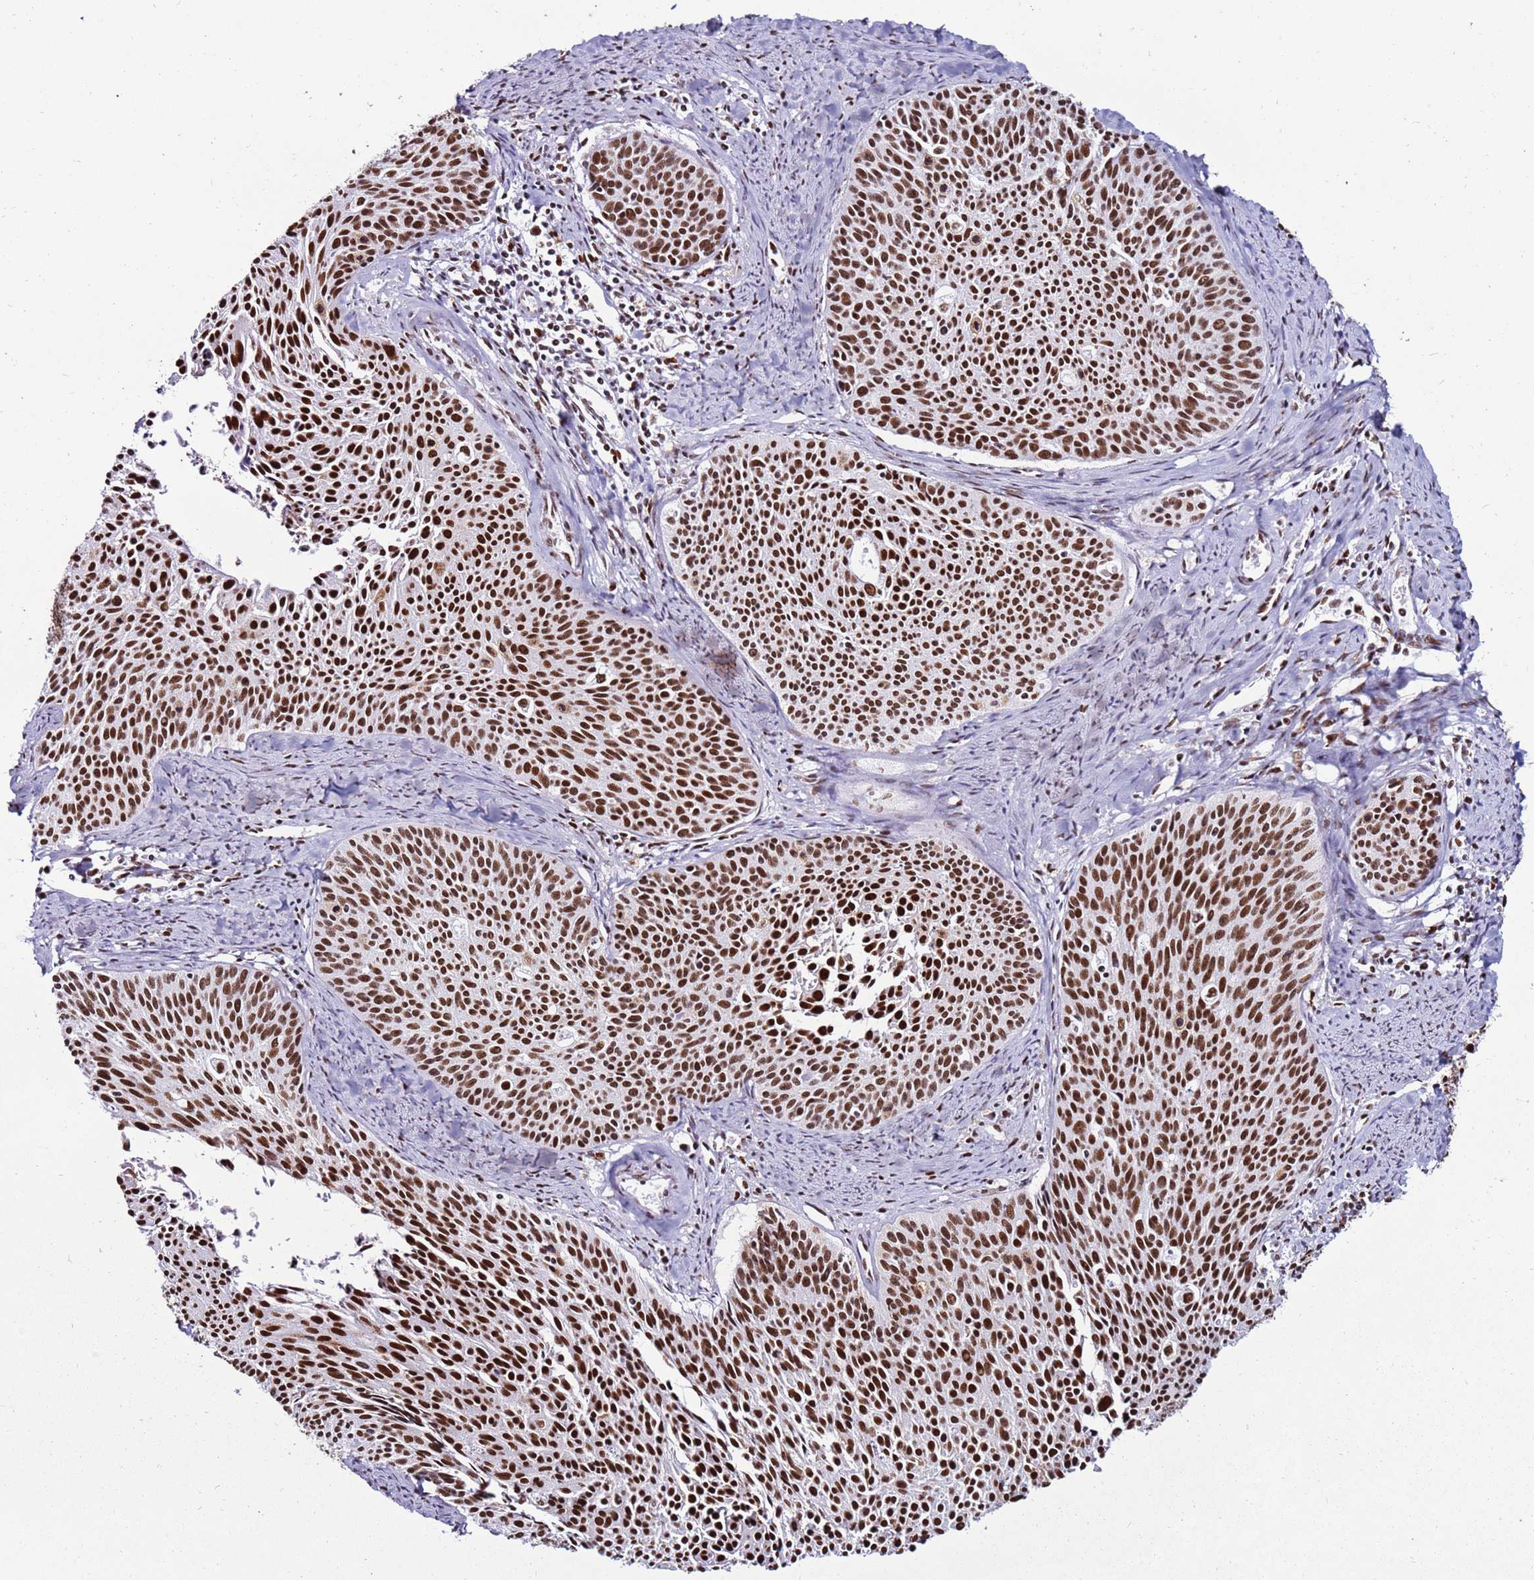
{"staining": {"intensity": "strong", "quantity": ">75%", "location": "nuclear"}, "tissue": "cervical cancer", "cell_type": "Tumor cells", "image_type": "cancer", "snomed": [{"axis": "morphology", "description": "Squamous cell carcinoma, NOS"}, {"axis": "topography", "description": "Cervix"}], "caption": "Protein staining of cervical squamous cell carcinoma tissue displays strong nuclear positivity in about >75% of tumor cells. Nuclei are stained in blue.", "gene": "KPNA4", "patient": {"sex": "female", "age": 55}}